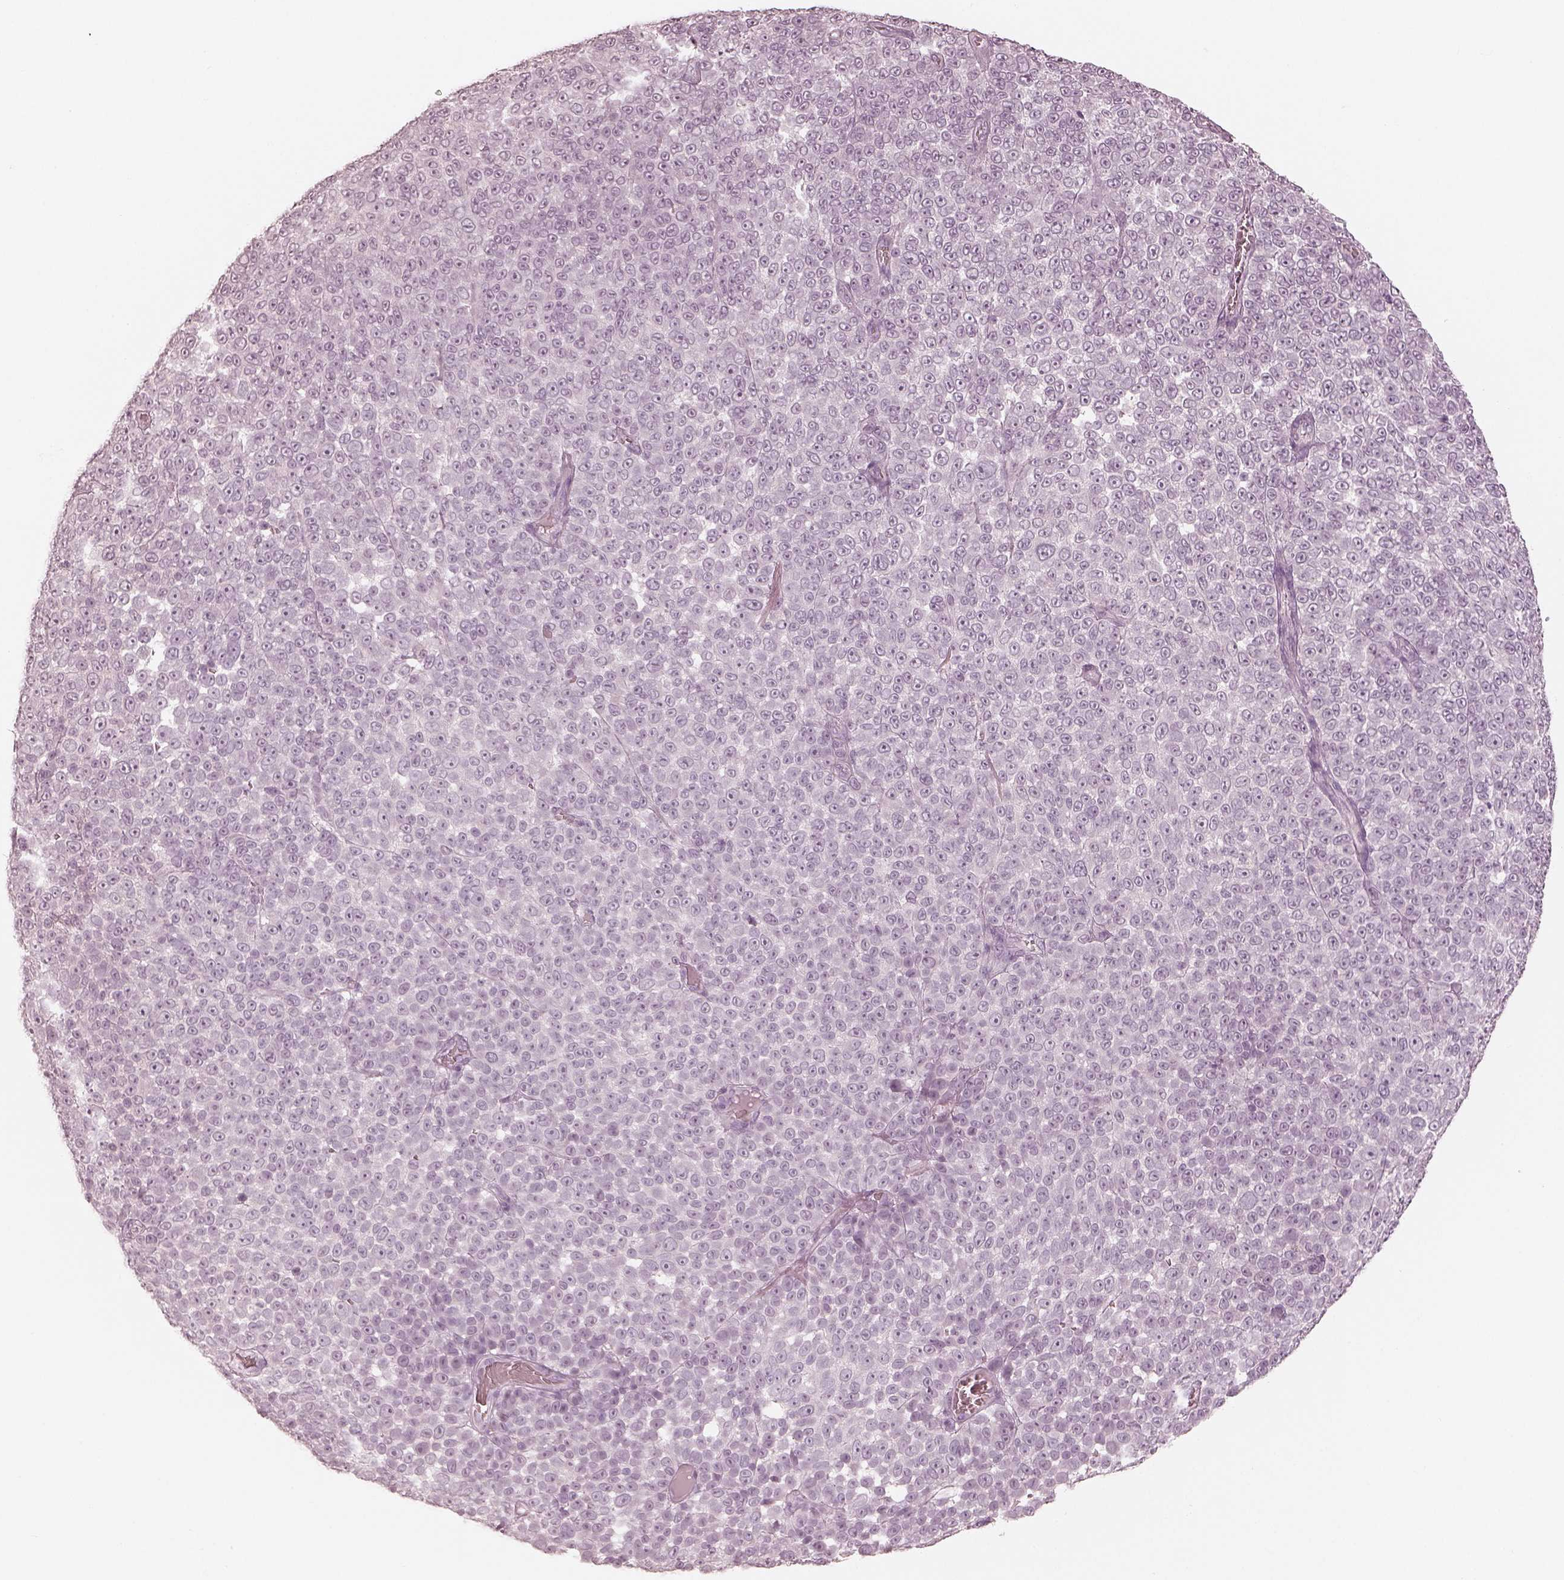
{"staining": {"intensity": "negative", "quantity": "none", "location": "none"}, "tissue": "melanoma", "cell_type": "Tumor cells", "image_type": "cancer", "snomed": [{"axis": "morphology", "description": "Malignant melanoma, NOS"}, {"axis": "topography", "description": "Skin"}], "caption": "There is no significant expression in tumor cells of melanoma.", "gene": "CALR3", "patient": {"sex": "female", "age": 95}}